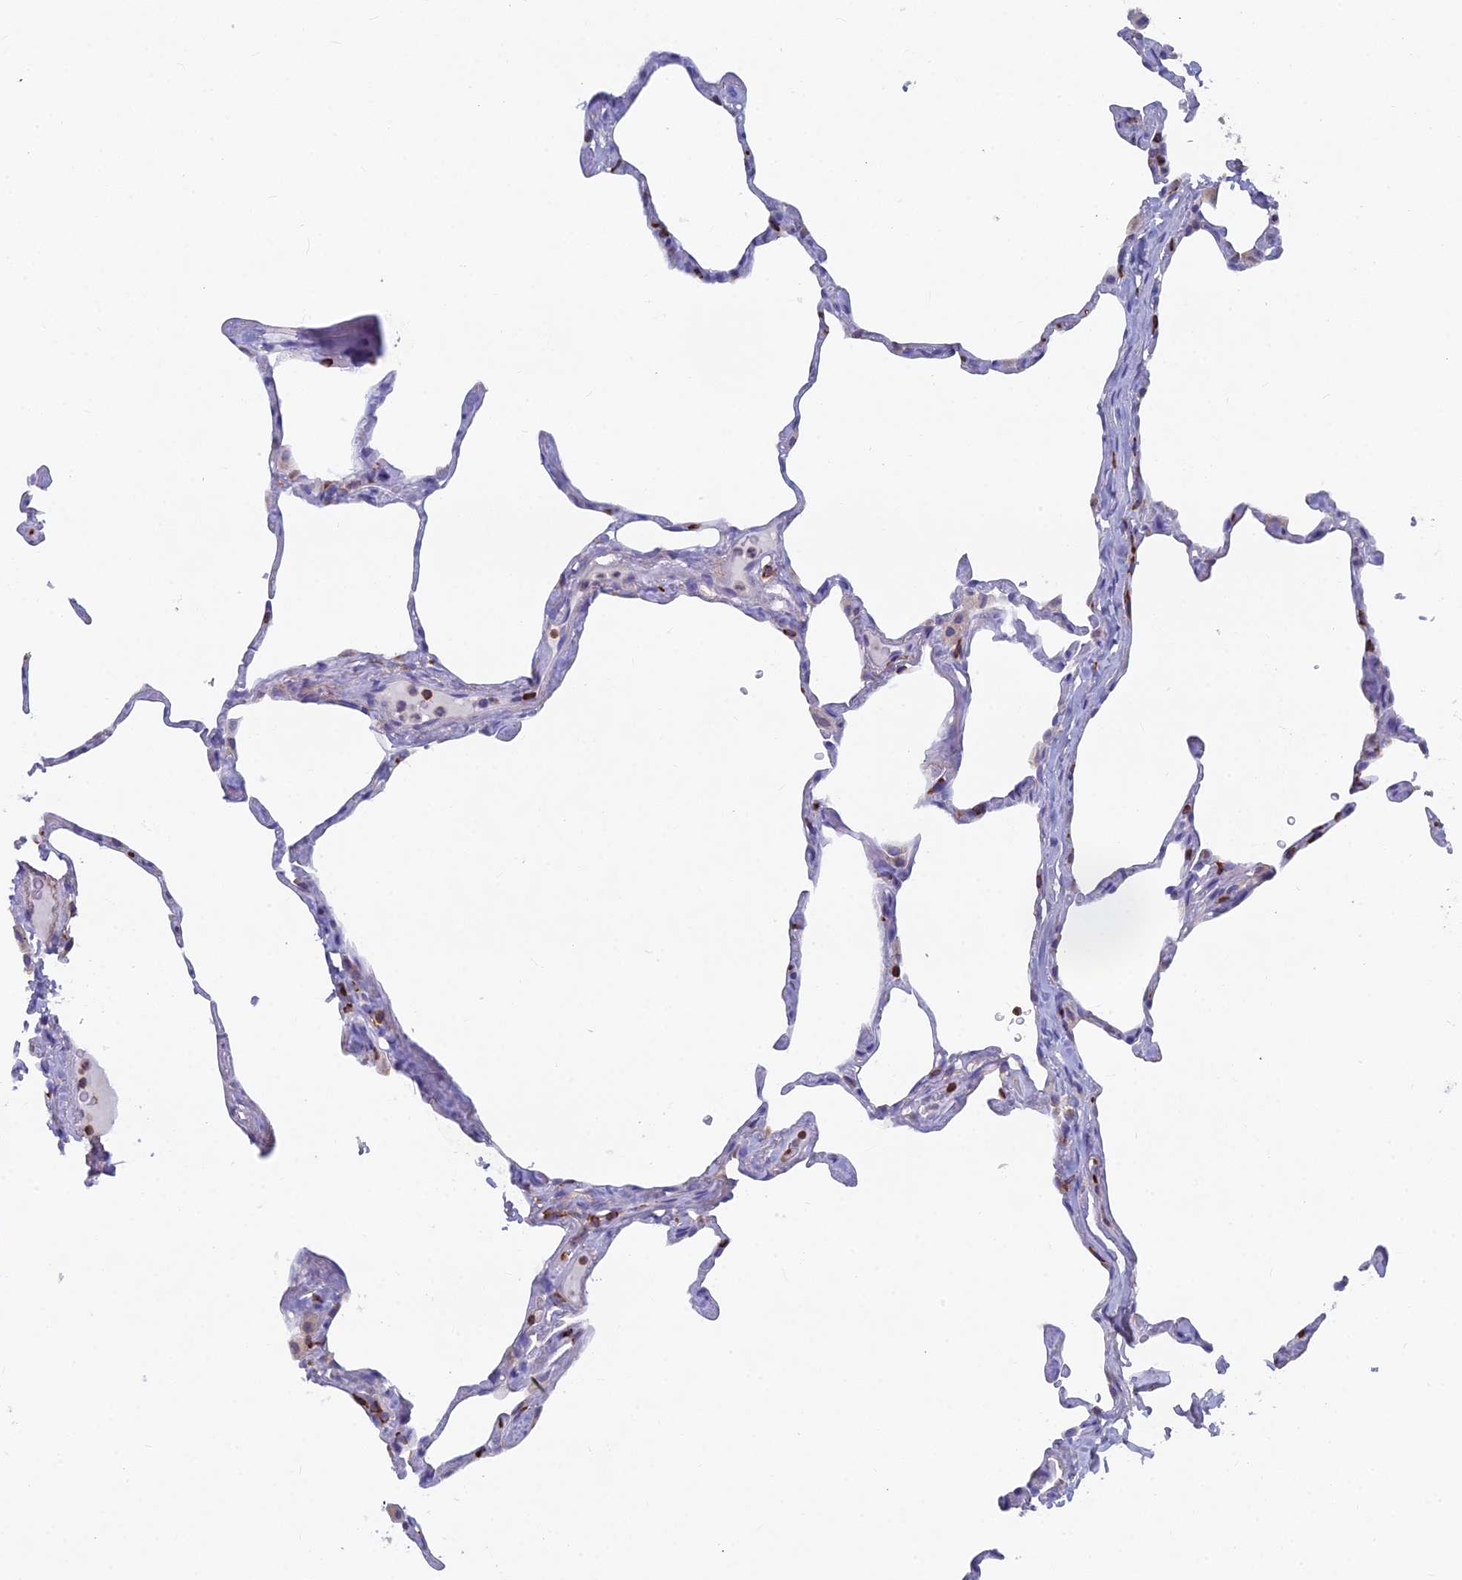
{"staining": {"intensity": "negative", "quantity": "none", "location": "none"}, "tissue": "lung", "cell_type": "Alveolar cells", "image_type": "normal", "snomed": [{"axis": "morphology", "description": "Normal tissue, NOS"}, {"axis": "topography", "description": "Lung"}], "caption": "Histopathology image shows no significant protein positivity in alveolar cells of normal lung.", "gene": "ABI3BP", "patient": {"sex": "male", "age": 65}}